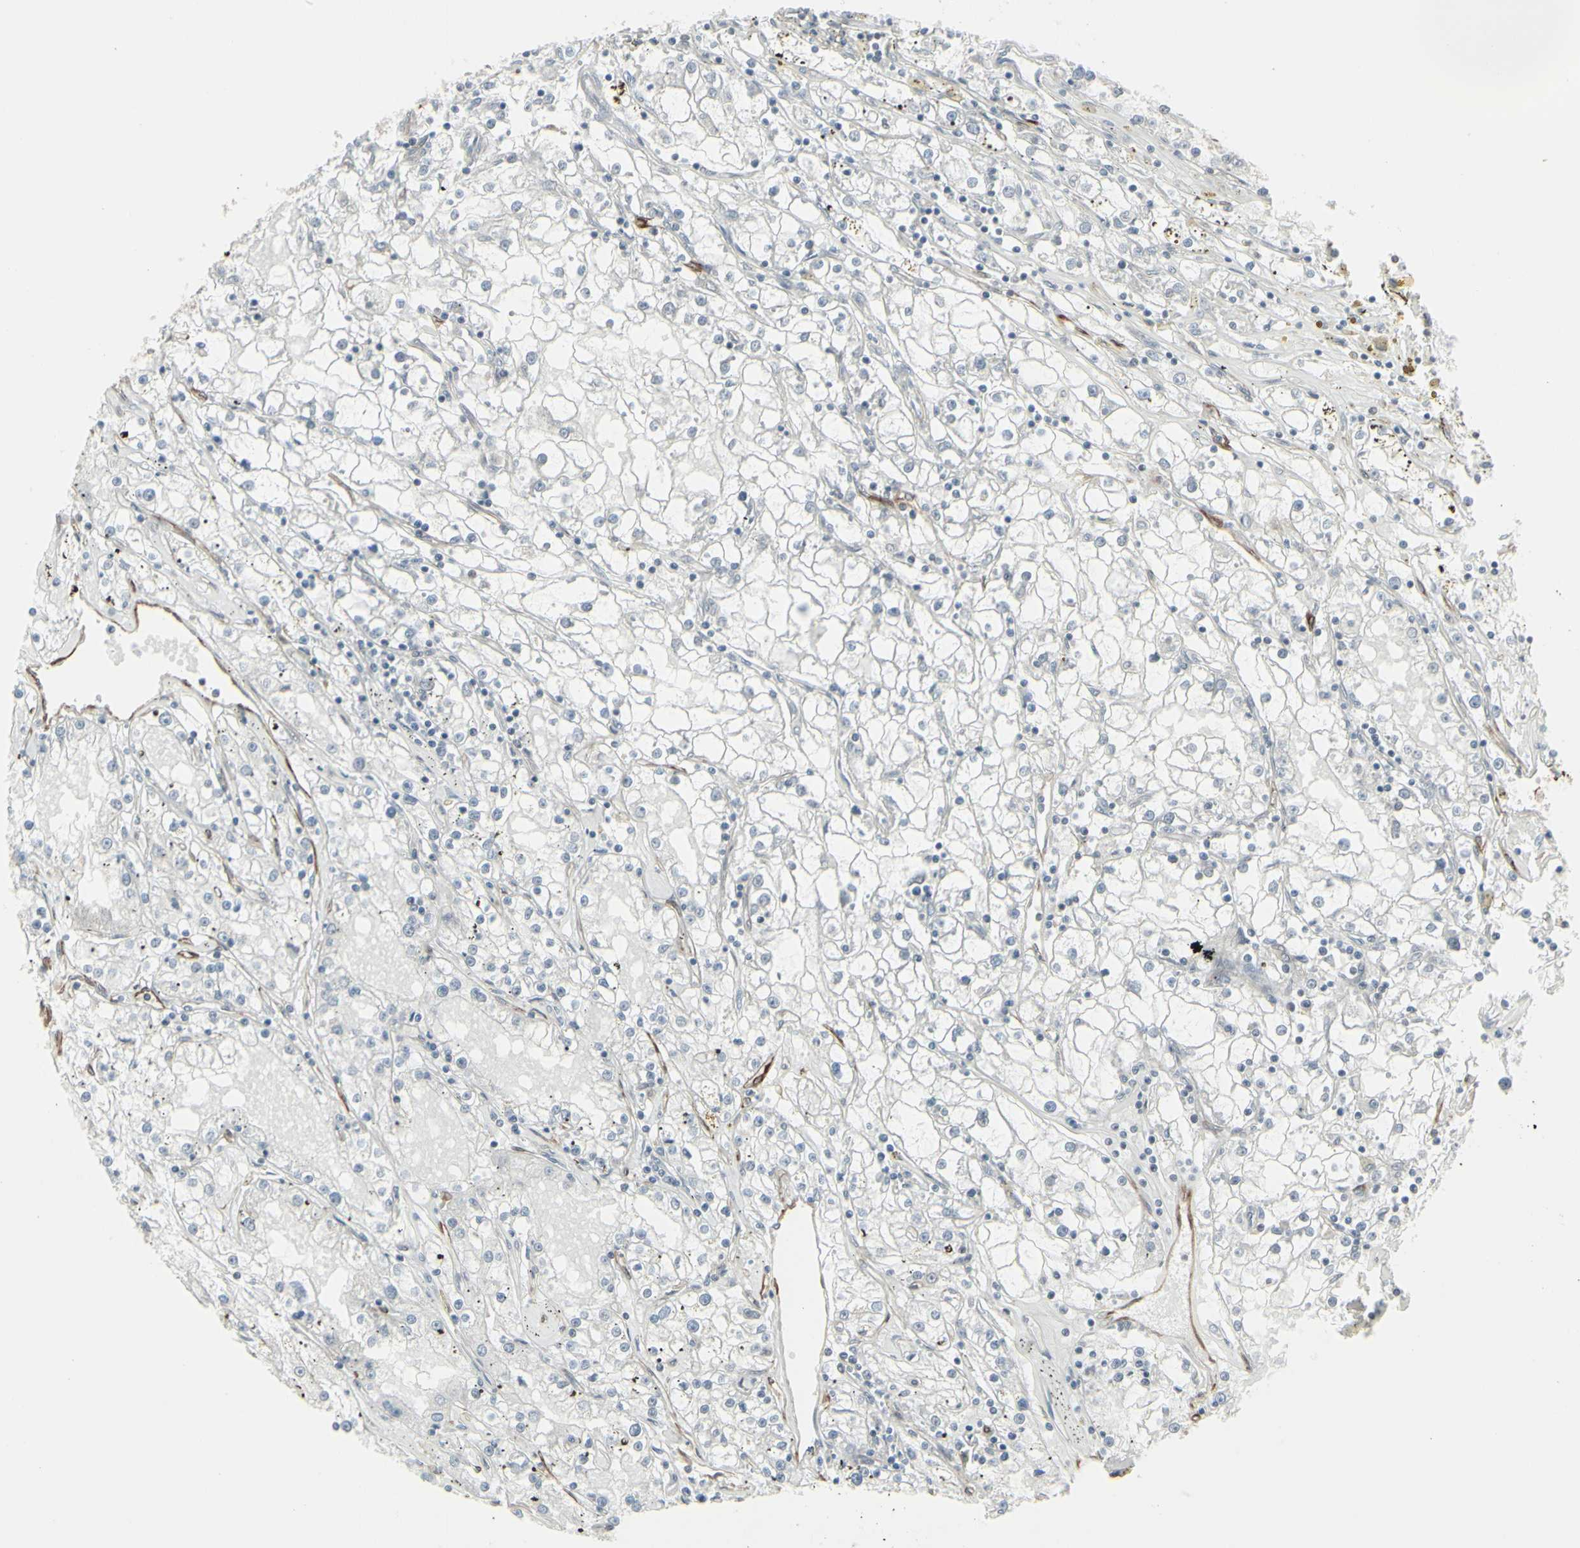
{"staining": {"intensity": "negative", "quantity": "none", "location": "none"}, "tissue": "renal cancer", "cell_type": "Tumor cells", "image_type": "cancer", "snomed": [{"axis": "morphology", "description": "Adenocarcinoma, NOS"}, {"axis": "topography", "description": "Kidney"}], "caption": "There is no significant positivity in tumor cells of renal cancer (adenocarcinoma).", "gene": "DTX3L", "patient": {"sex": "male", "age": 56}}